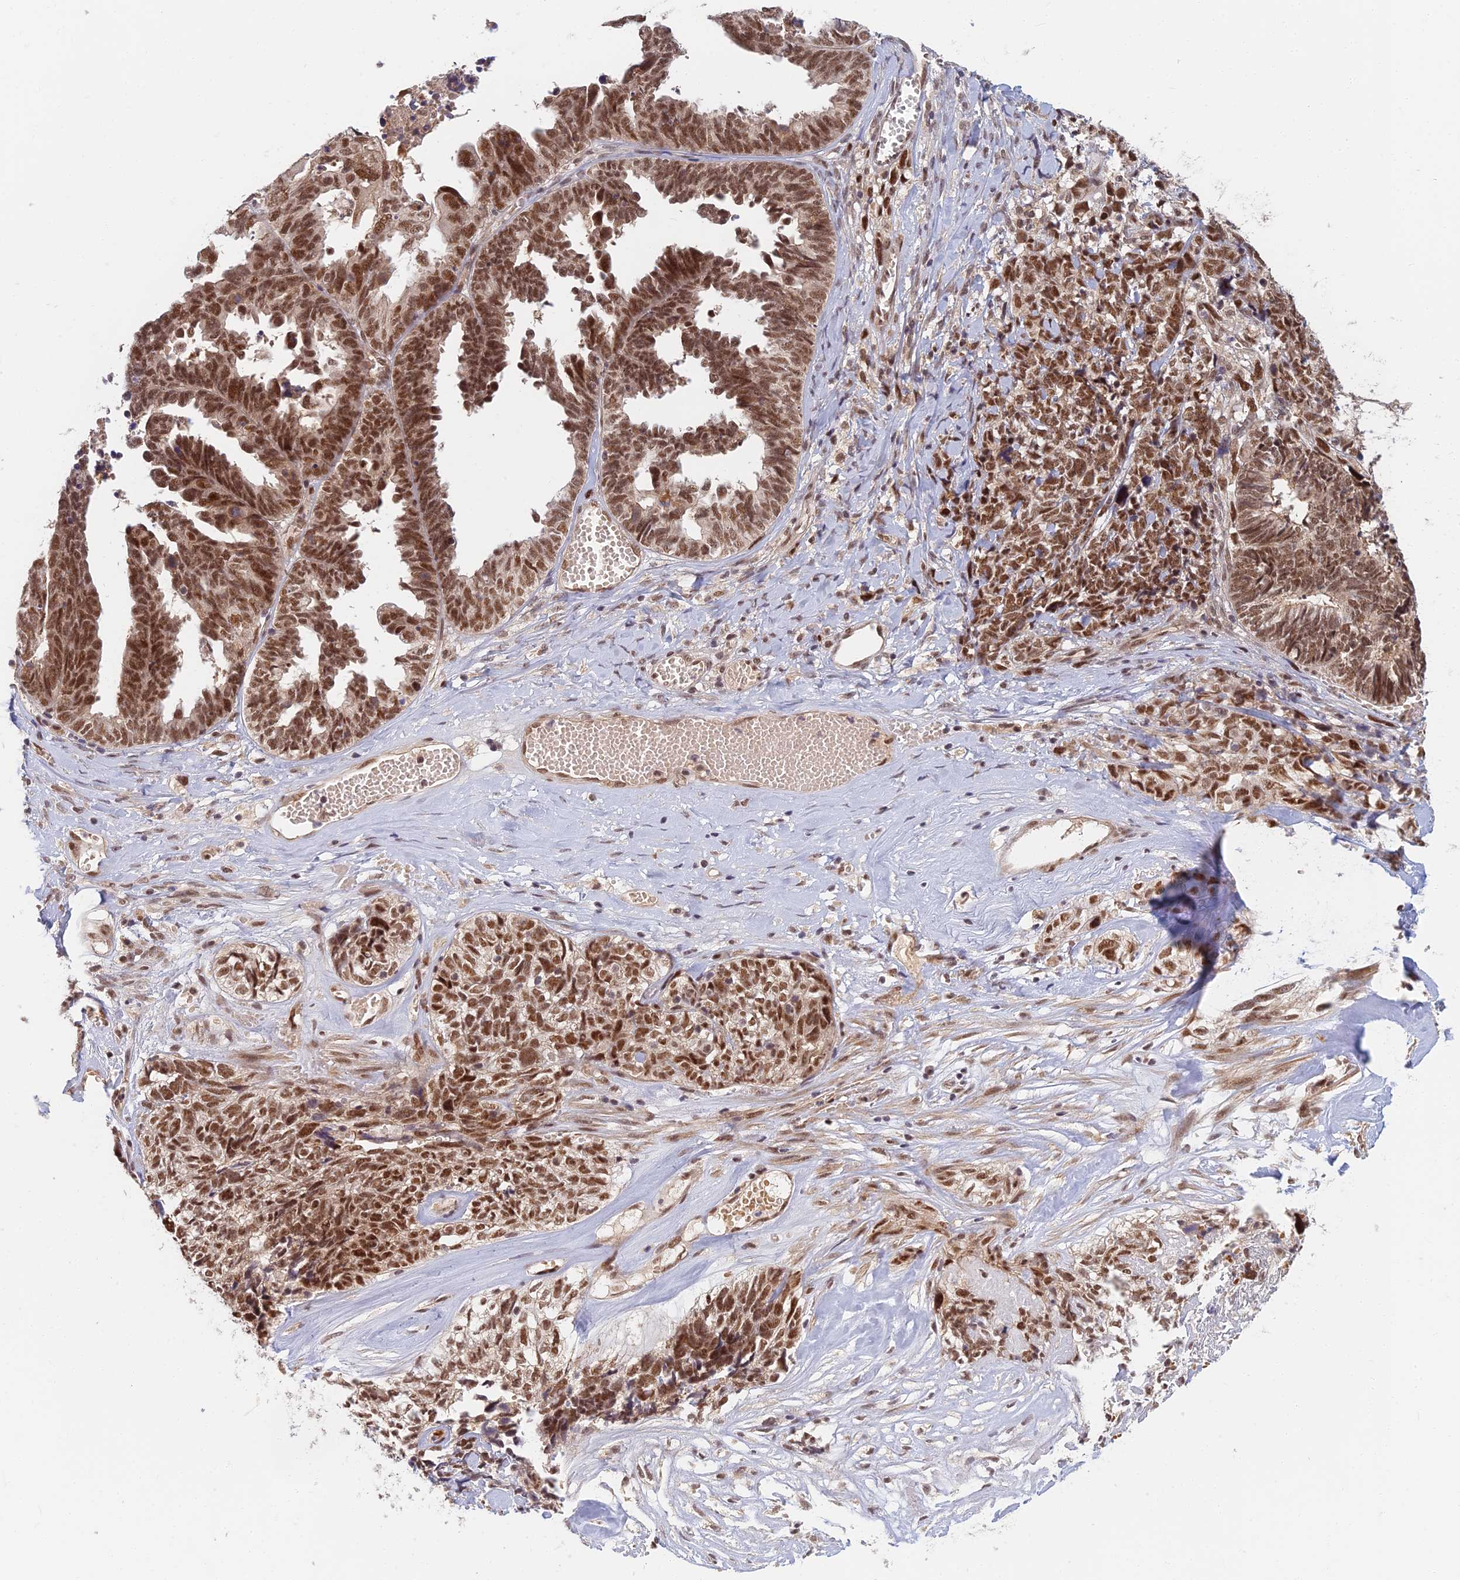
{"staining": {"intensity": "strong", "quantity": ">75%", "location": "nuclear"}, "tissue": "ovarian cancer", "cell_type": "Tumor cells", "image_type": "cancer", "snomed": [{"axis": "morphology", "description": "Cystadenocarcinoma, serous, NOS"}, {"axis": "topography", "description": "Ovary"}], "caption": "Immunohistochemical staining of serous cystadenocarcinoma (ovarian) shows strong nuclear protein staining in approximately >75% of tumor cells.", "gene": "TCEA2", "patient": {"sex": "female", "age": 79}}